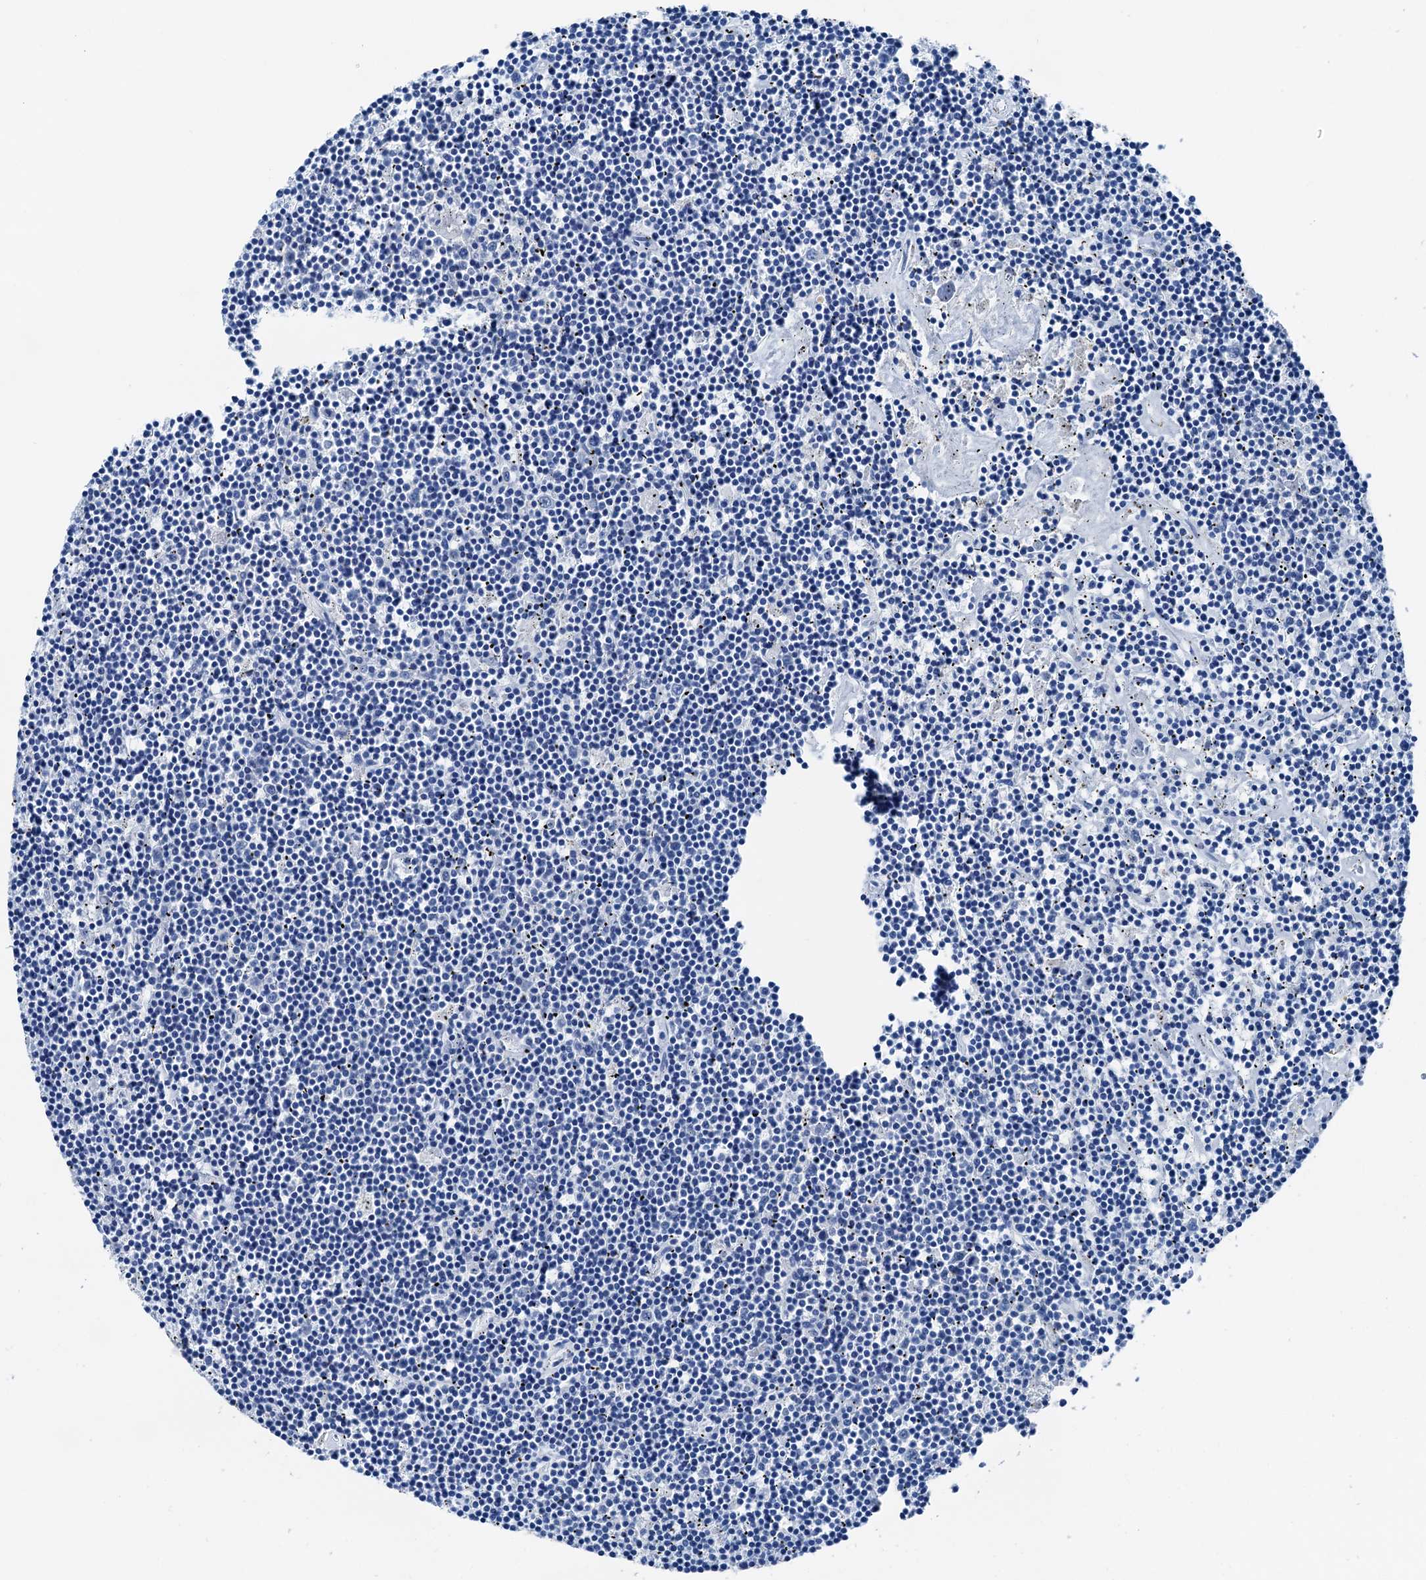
{"staining": {"intensity": "negative", "quantity": "none", "location": "none"}, "tissue": "lymphoma", "cell_type": "Tumor cells", "image_type": "cancer", "snomed": [{"axis": "morphology", "description": "Malignant lymphoma, non-Hodgkin's type, Low grade"}, {"axis": "topography", "description": "Spleen"}], "caption": "An image of lymphoma stained for a protein exhibits no brown staining in tumor cells. Brightfield microscopy of immunohistochemistry stained with DAB (brown) and hematoxylin (blue), captured at high magnification.", "gene": "CBLN3", "patient": {"sex": "male", "age": 76}}